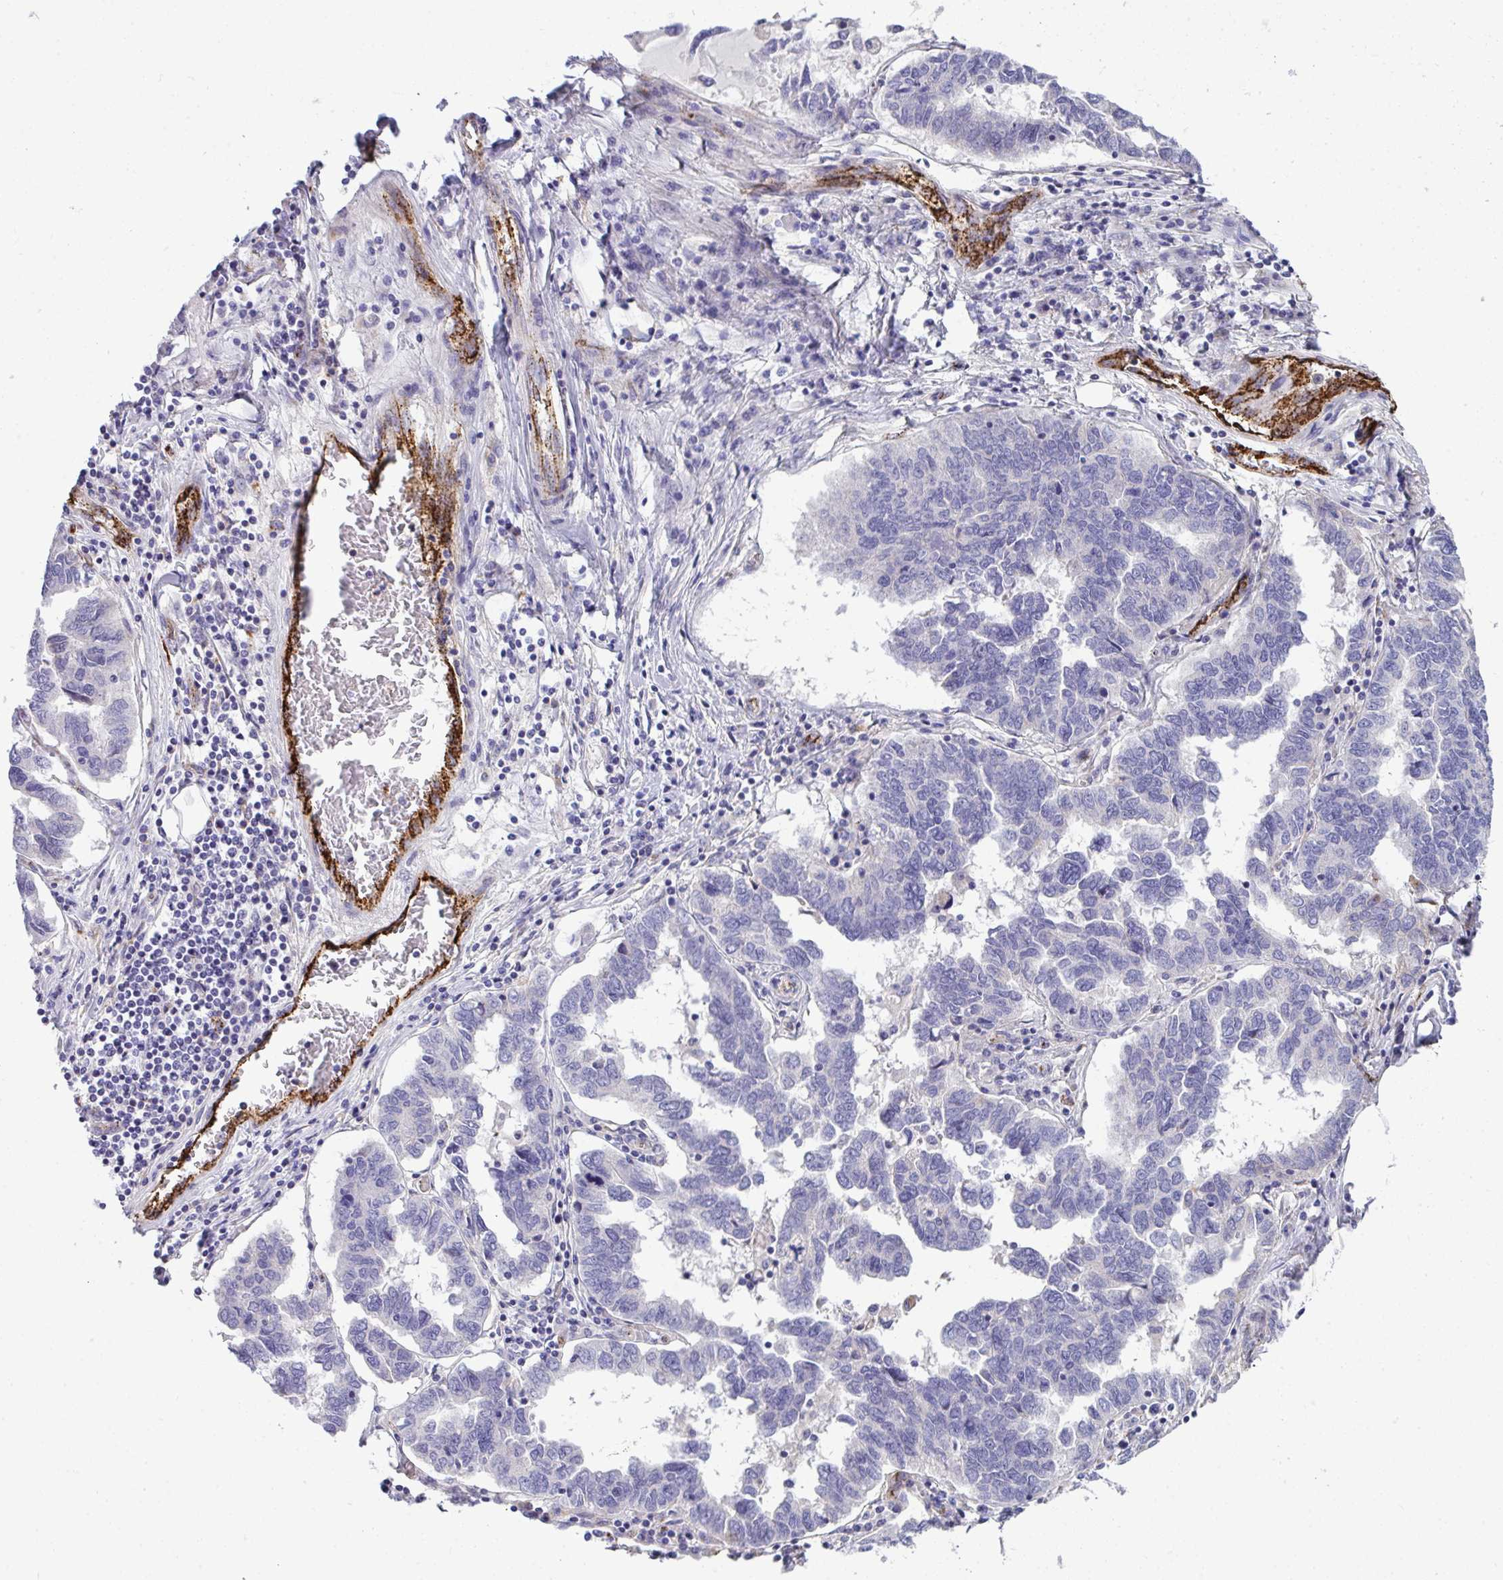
{"staining": {"intensity": "negative", "quantity": "none", "location": "none"}, "tissue": "ovarian cancer", "cell_type": "Tumor cells", "image_type": "cancer", "snomed": [{"axis": "morphology", "description": "Cystadenocarcinoma, serous, NOS"}, {"axis": "topography", "description": "Ovary"}], "caption": "High magnification brightfield microscopy of serous cystadenocarcinoma (ovarian) stained with DAB (brown) and counterstained with hematoxylin (blue): tumor cells show no significant positivity.", "gene": "TOR1AIP2", "patient": {"sex": "female", "age": 64}}